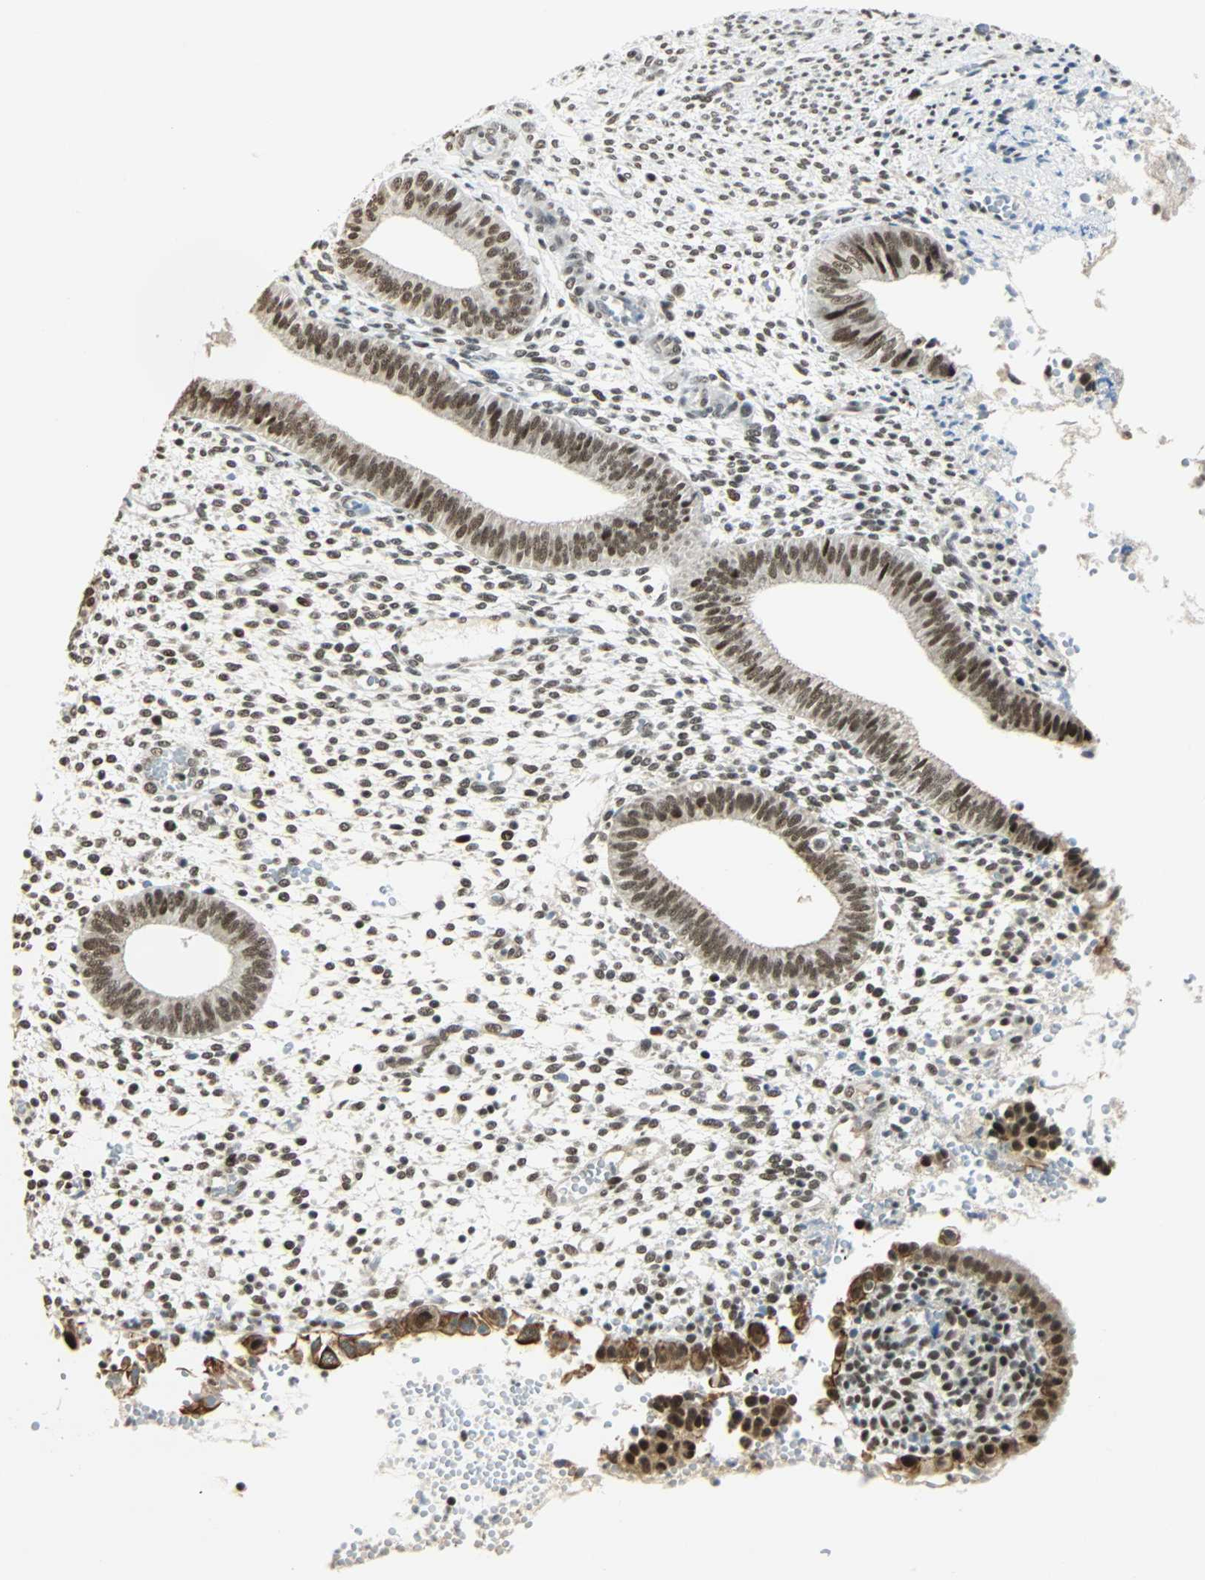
{"staining": {"intensity": "moderate", "quantity": "<25%", "location": "nuclear"}, "tissue": "endometrium", "cell_type": "Cells in endometrial stroma", "image_type": "normal", "snomed": [{"axis": "morphology", "description": "Normal tissue, NOS"}, {"axis": "topography", "description": "Endometrium"}], "caption": "Protein analysis of normal endometrium shows moderate nuclear staining in approximately <25% of cells in endometrial stroma. (DAB (3,3'-diaminobenzidine) IHC, brown staining for protein, blue staining for nuclei).", "gene": "NELFE", "patient": {"sex": "female", "age": 35}}